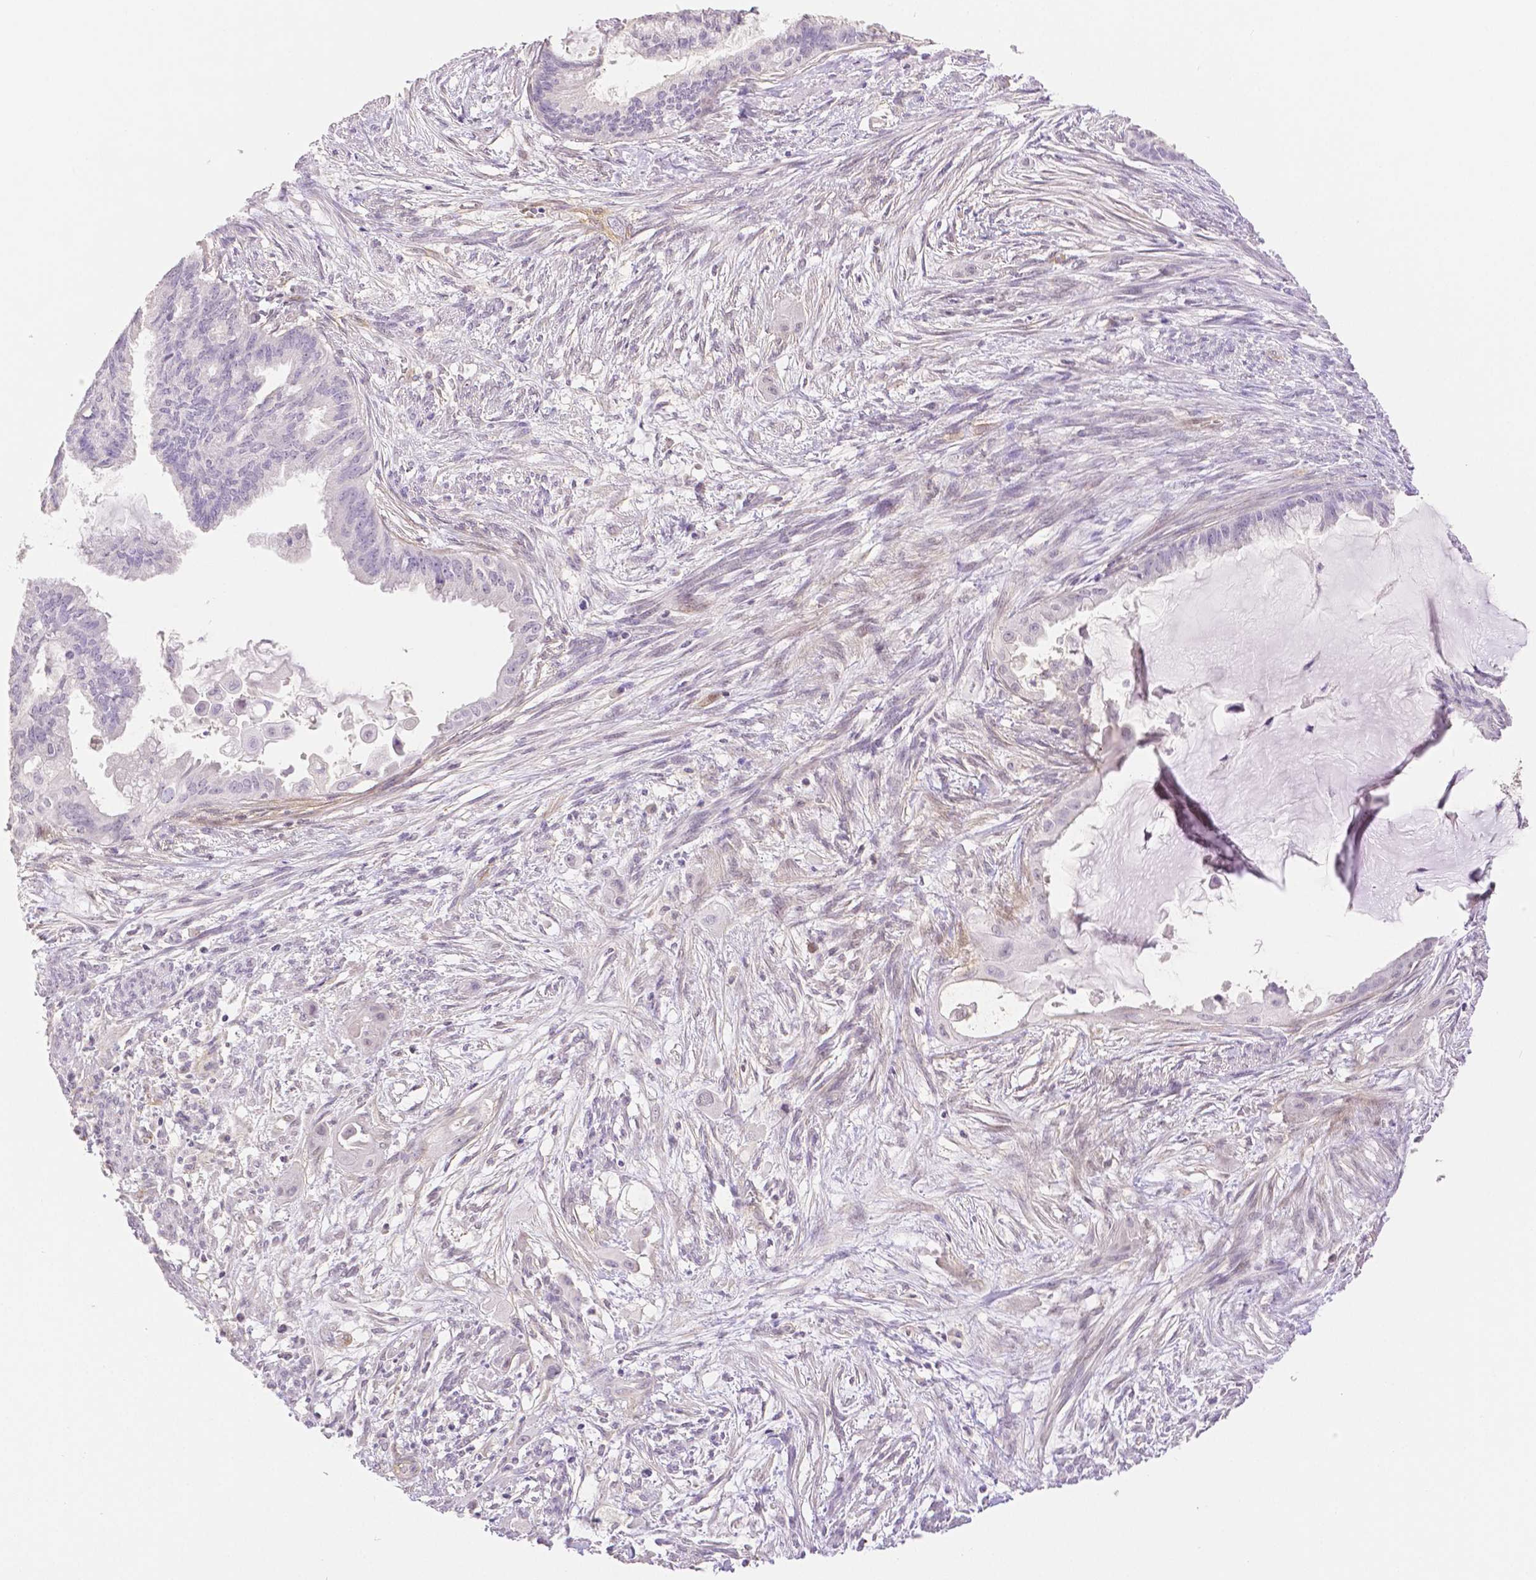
{"staining": {"intensity": "negative", "quantity": "none", "location": "none"}, "tissue": "endometrial cancer", "cell_type": "Tumor cells", "image_type": "cancer", "snomed": [{"axis": "morphology", "description": "Adenocarcinoma, NOS"}, {"axis": "topography", "description": "Endometrium"}], "caption": "Endometrial cancer (adenocarcinoma) was stained to show a protein in brown. There is no significant staining in tumor cells. Nuclei are stained in blue.", "gene": "THY1", "patient": {"sex": "female", "age": 86}}